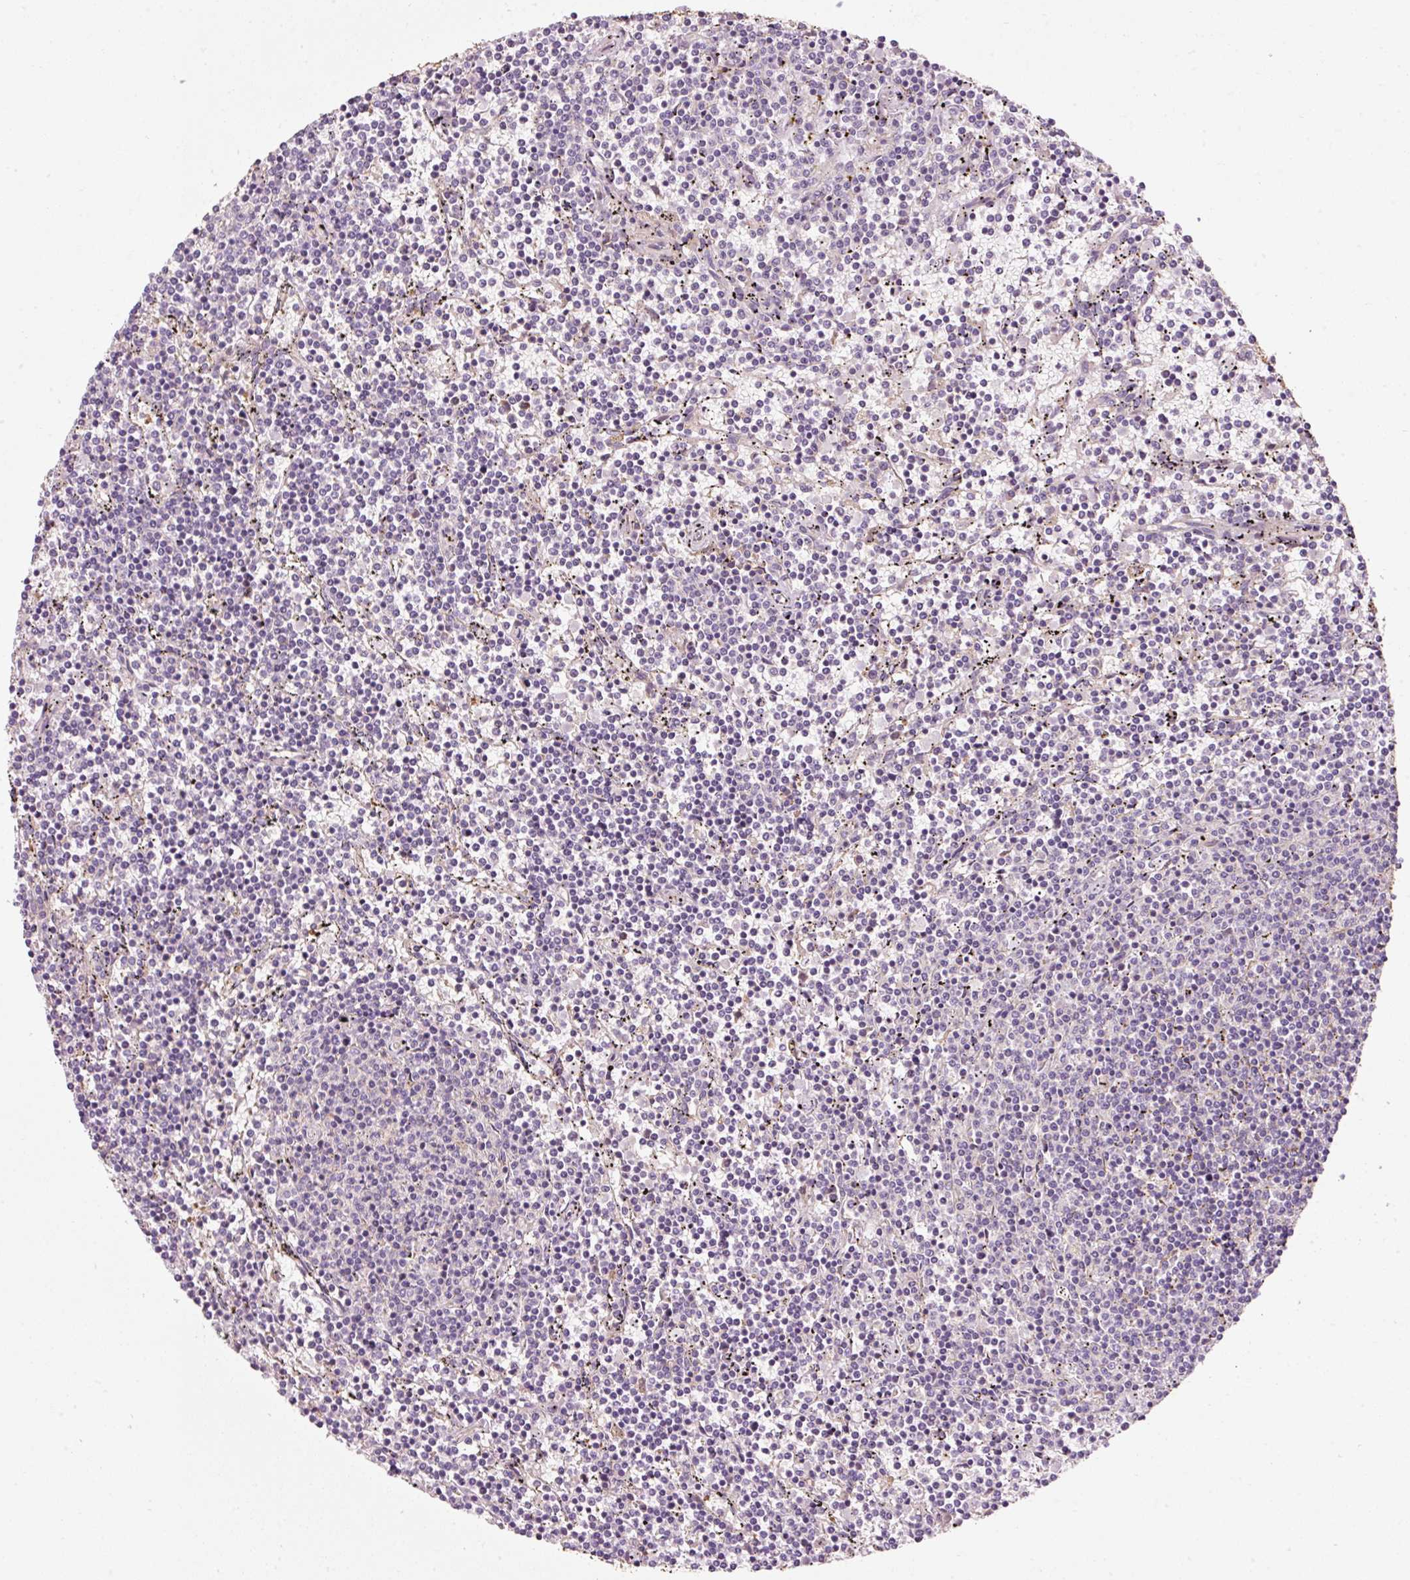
{"staining": {"intensity": "negative", "quantity": "none", "location": "none"}, "tissue": "lymphoma", "cell_type": "Tumor cells", "image_type": "cancer", "snomed": [{"axis": "morphology", "description": "Malignant lymphoma, non-Hodgkin's type, Low grade"}, {"axis": "topography", "description": "Spleen"}], "caption": "IHC micrograph of neoplastic tissue: lymphoma stained with DAB (3,3'-diaminobenzidine) shows no significant protein expression in tumor cells.", "gene": "NAPA", "patient": {"sex": "female", "age": 50}}